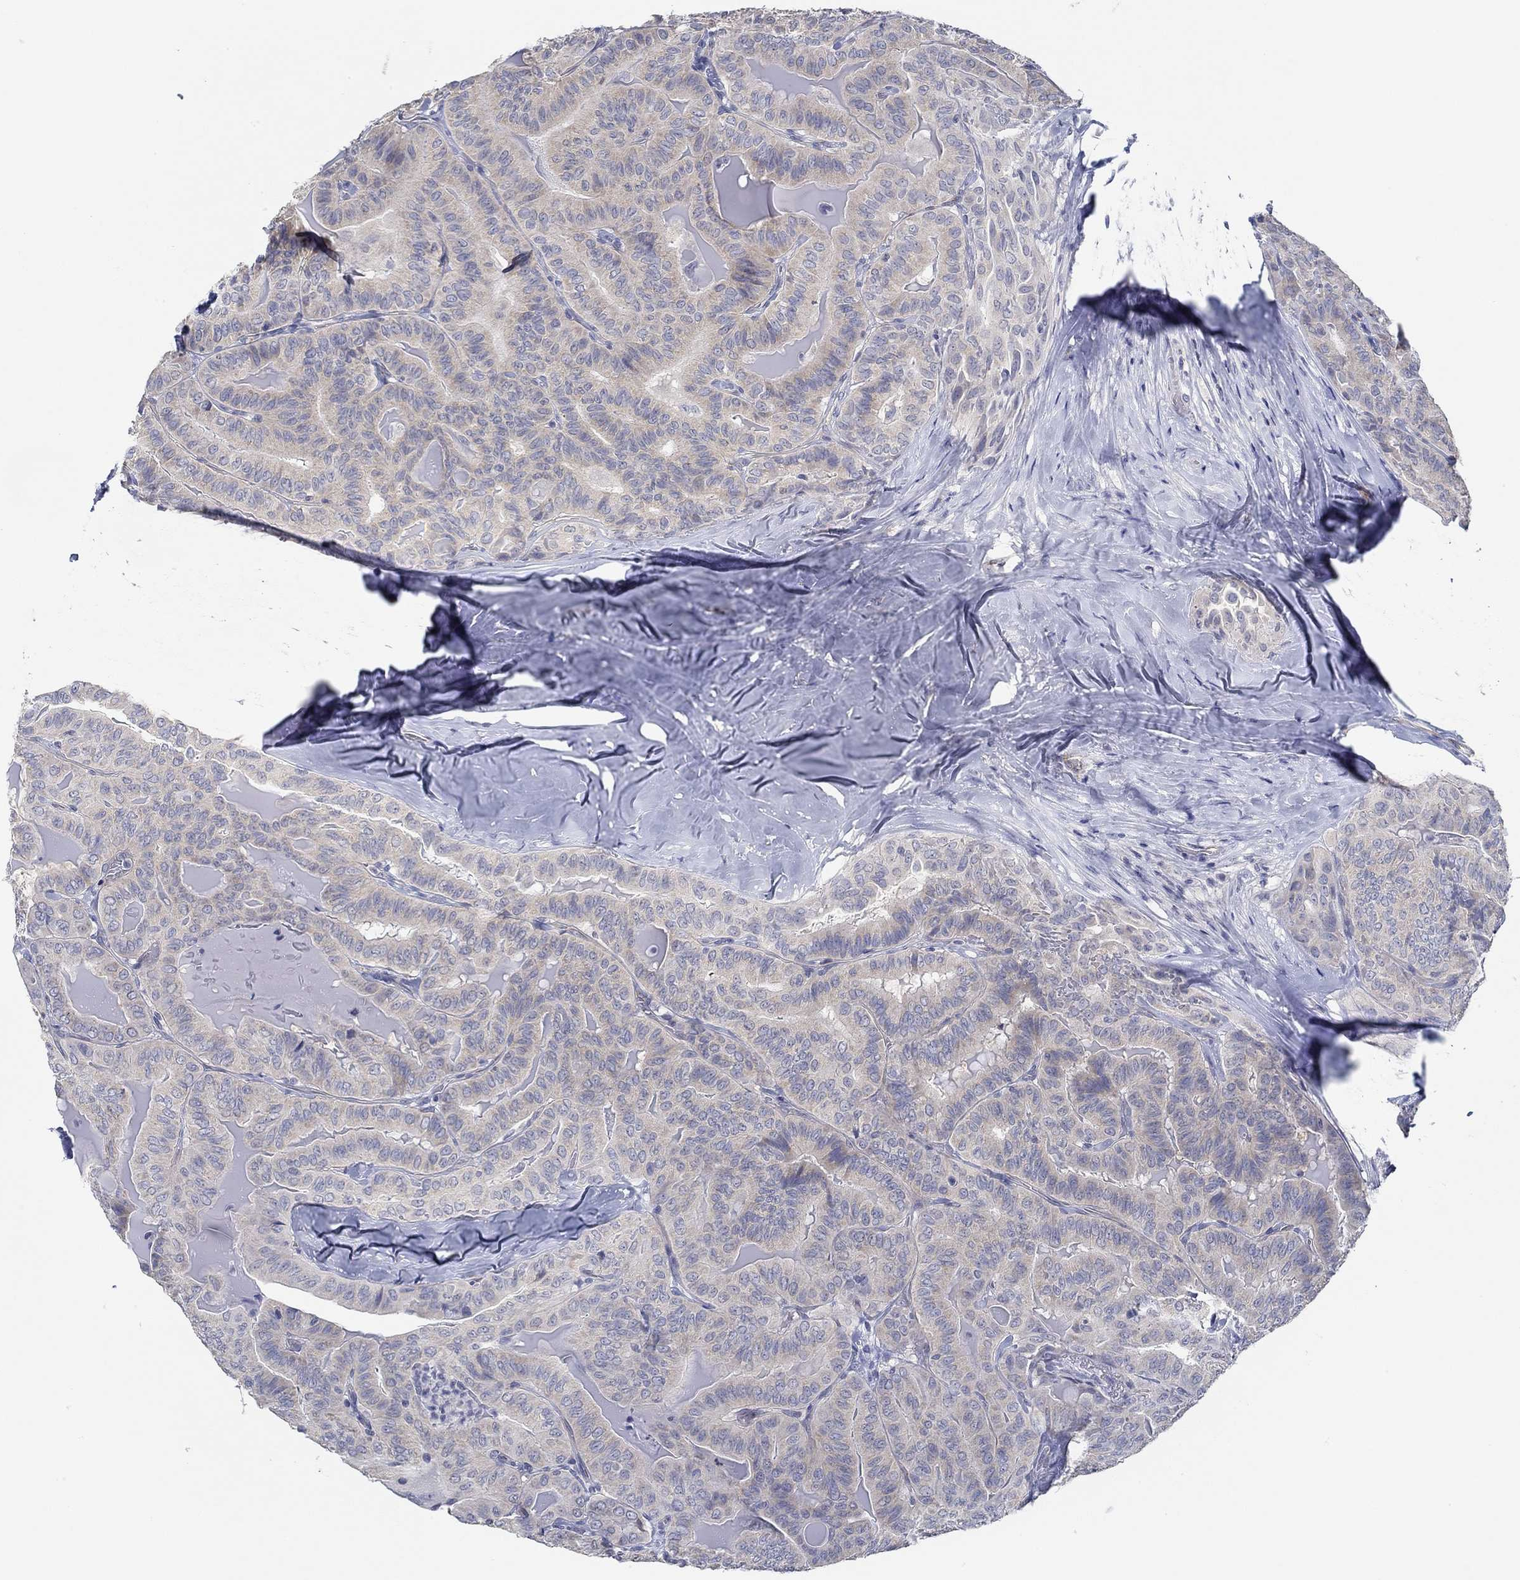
{"staining": {"intensity": "negative", "quantity": "none", "location": "none"}, "tissue": "thyroid cancer", "cell_type": "Tumor cells", "image_type": "cancer", "snomed": [{"axis": "morphology", "description": "Papillary adenocarcinoma, NOS"}, {"axis": "topography", "description": "Thyroid gland"}], "caption": "Thyroid cancer was stained to show a protein in brown. There is no significant expression in tumor cells.", "gene": "GJA5", "patient": {"sex": "female", "age": 68}}